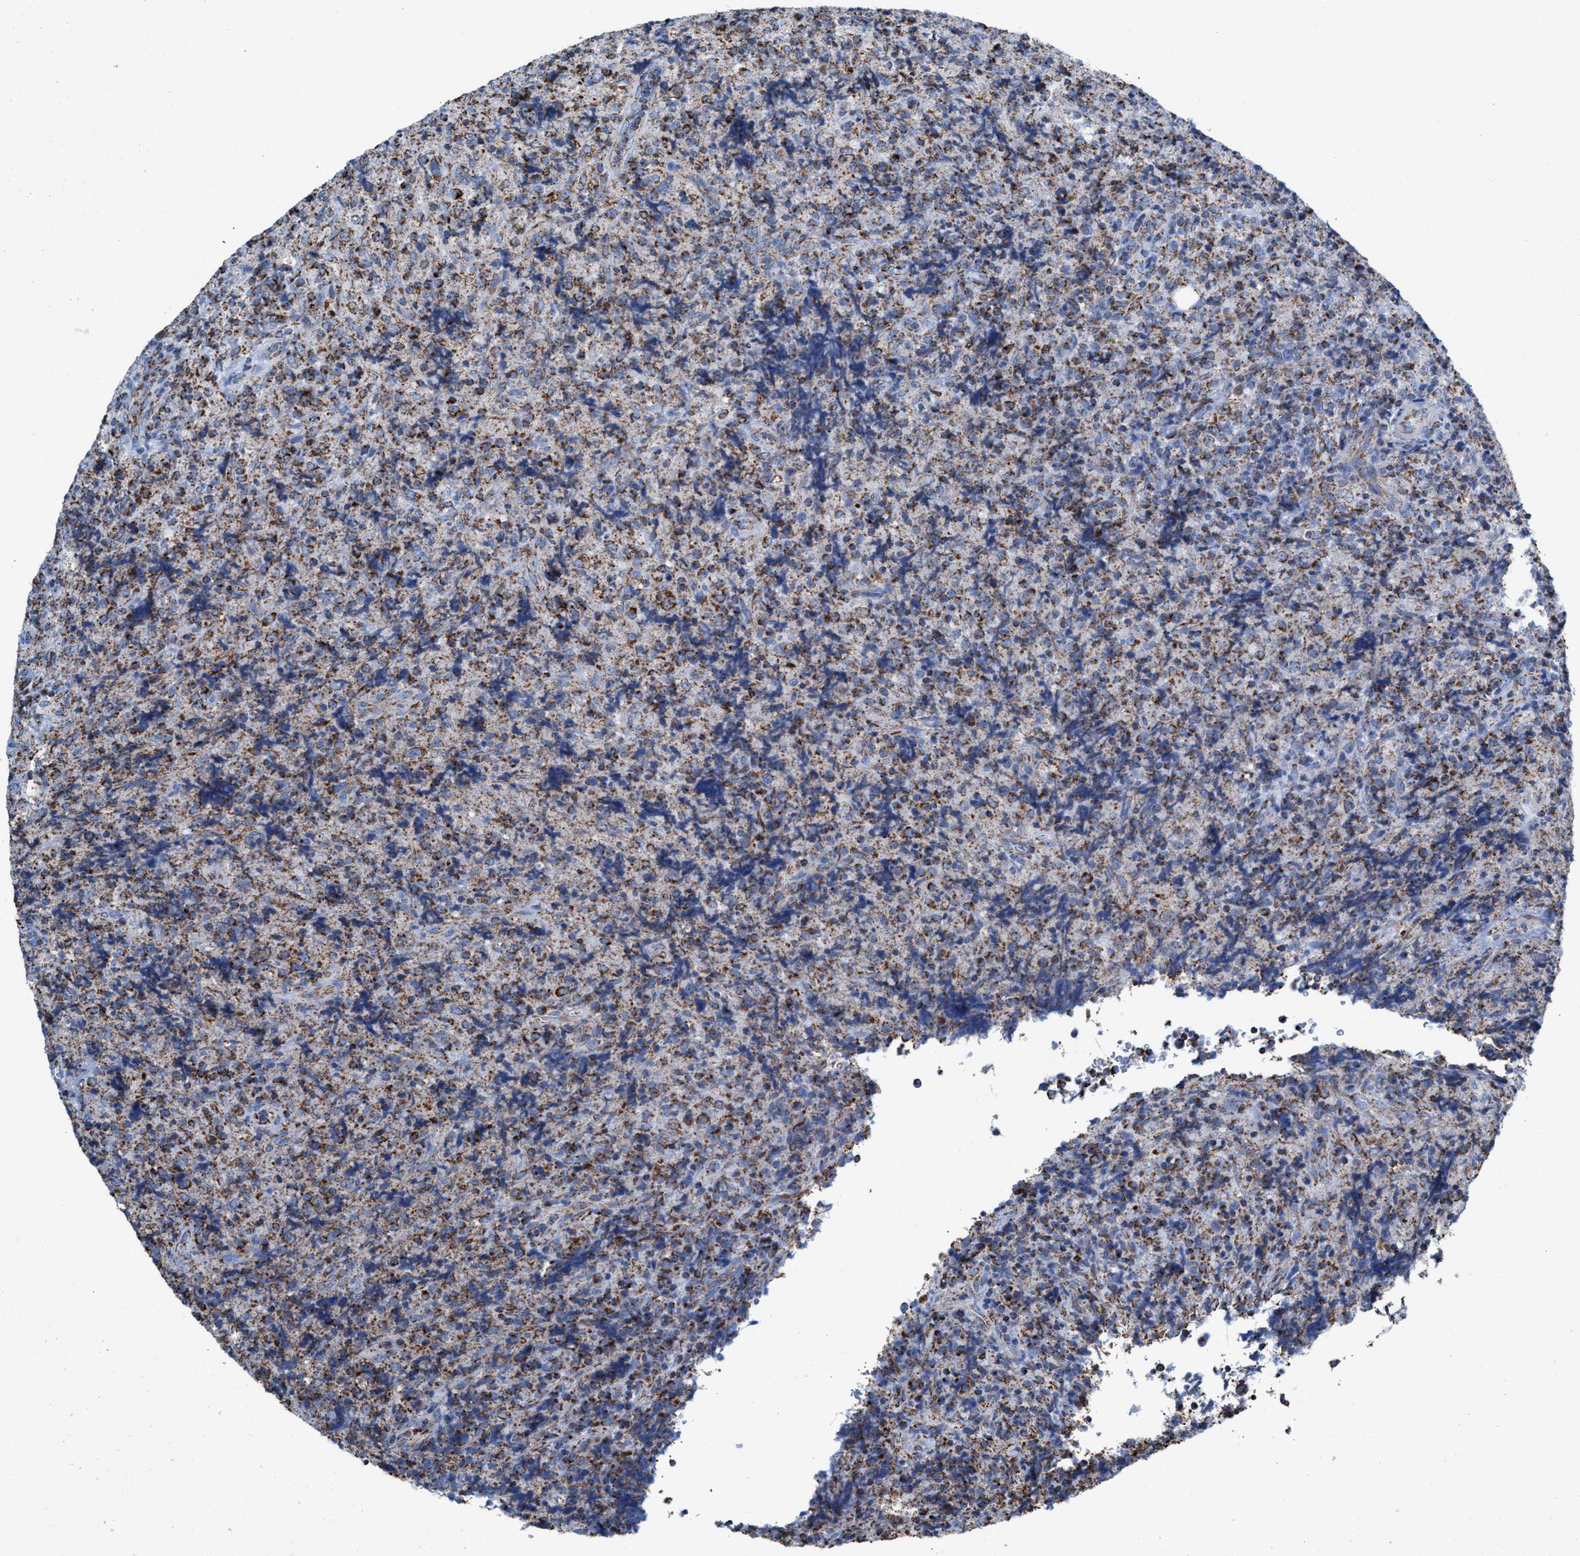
{"staining": {"intensity": "moderate", "quantity": "25%-75%", "location": "cytoplasmic/membranous"}, "tissue": "lymphoma", "cell_type": "Tumor cells", "image_type": "cancer", "snomed": [{"axis": "morphology", "description": "Malignant lymphoma, non-Hodgkin's type, High grade"}, {"axis": "topography", "description": "Tonsil"}], "caption": "About 25%-75% of tumor cells in human lymphoma exhibit moderate cytoplasmic/membranous protein positivity as visualized by brown immunohistochemical staining.", "gene": "ECHS1", "patient": {"sex": "female", "age": 36}}